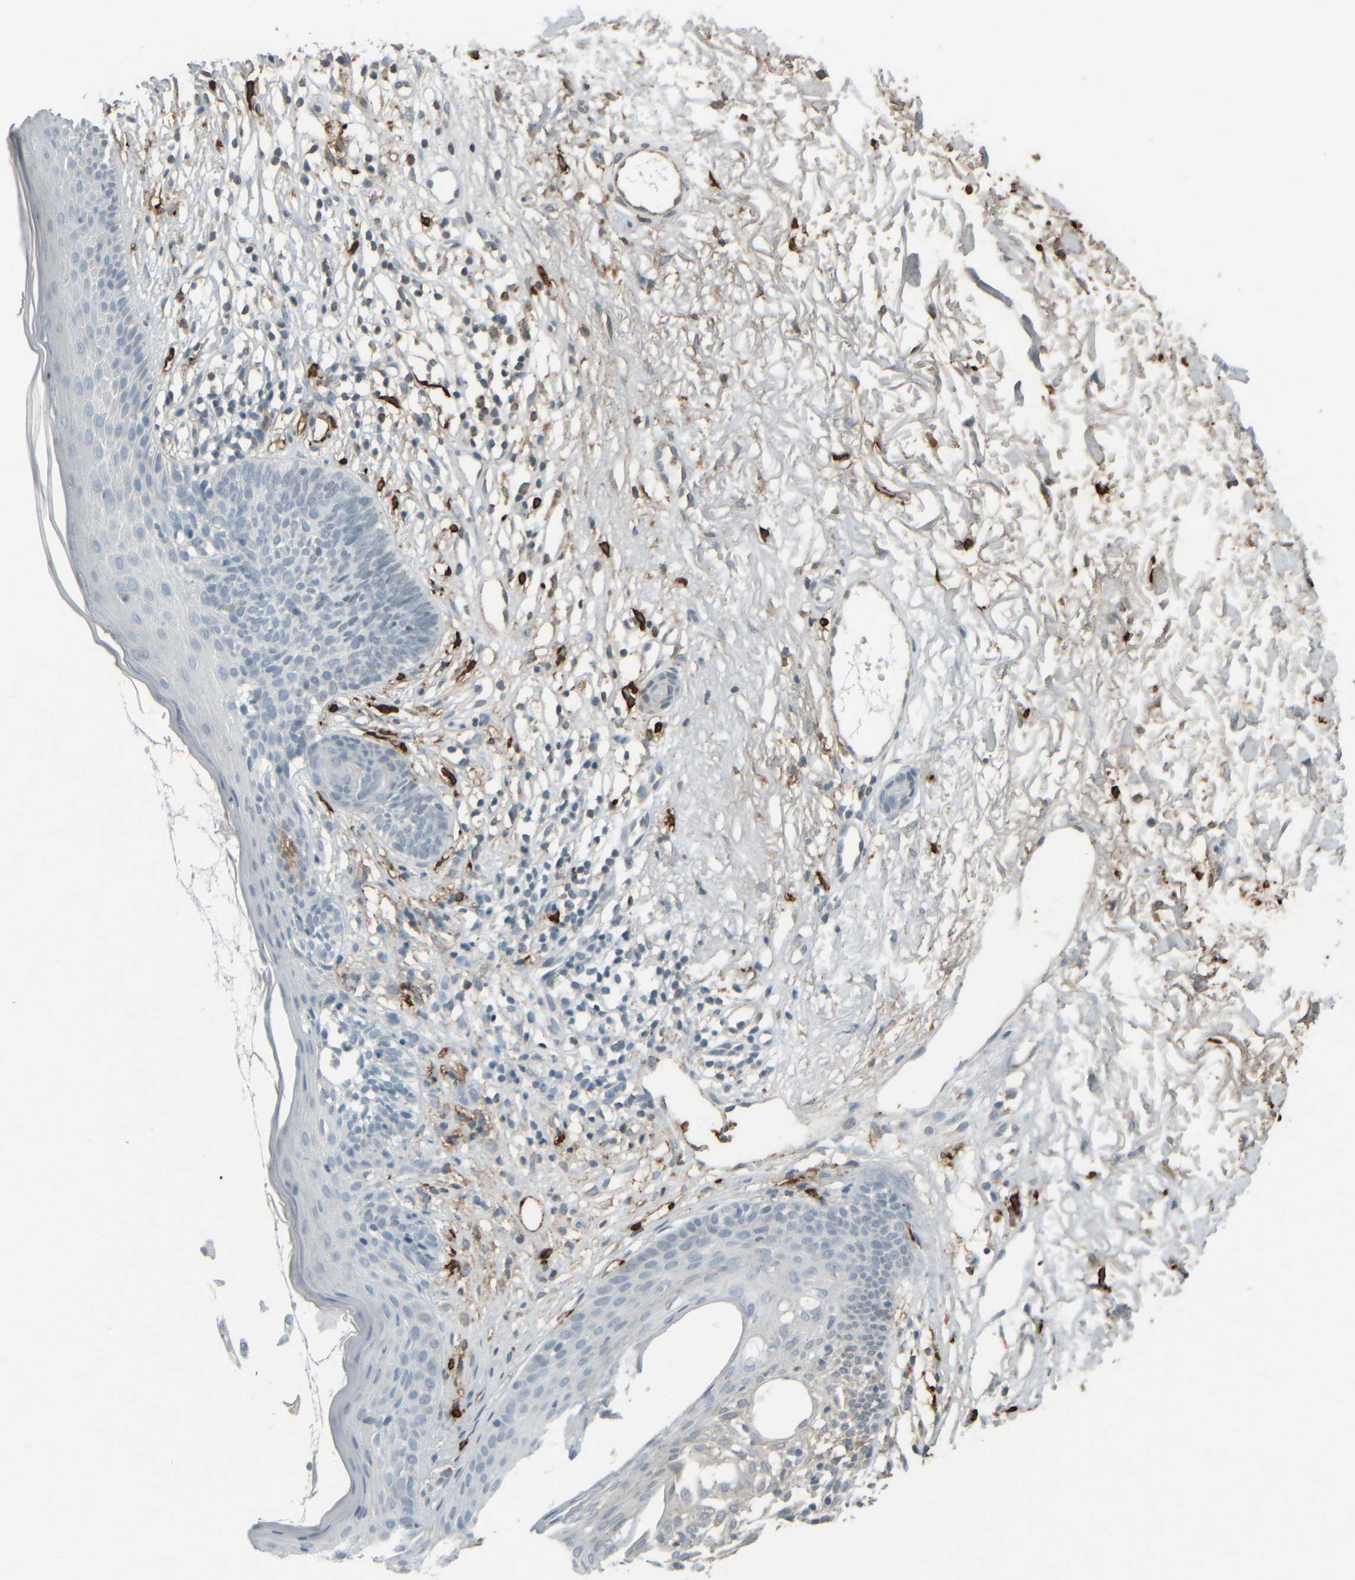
{"staining": {"intensity": "negative", "quantity": "none", "location": "none"}, "tissue": "skin cancer", "cell_type": "Tumor cells", "image_type": "cancer", "snomed": [{"axis": "morphology", "description": "Basal cell carcinoma"}, {"axis": "topography", "description": "Skin"}], "caption": "Immunohistochemistry of human skin cancer (basal cell carcinoma) reveals no staining in tumor cells.", "gene": "TPSAB1", "patient": {"sex": "female", "age": 70}}